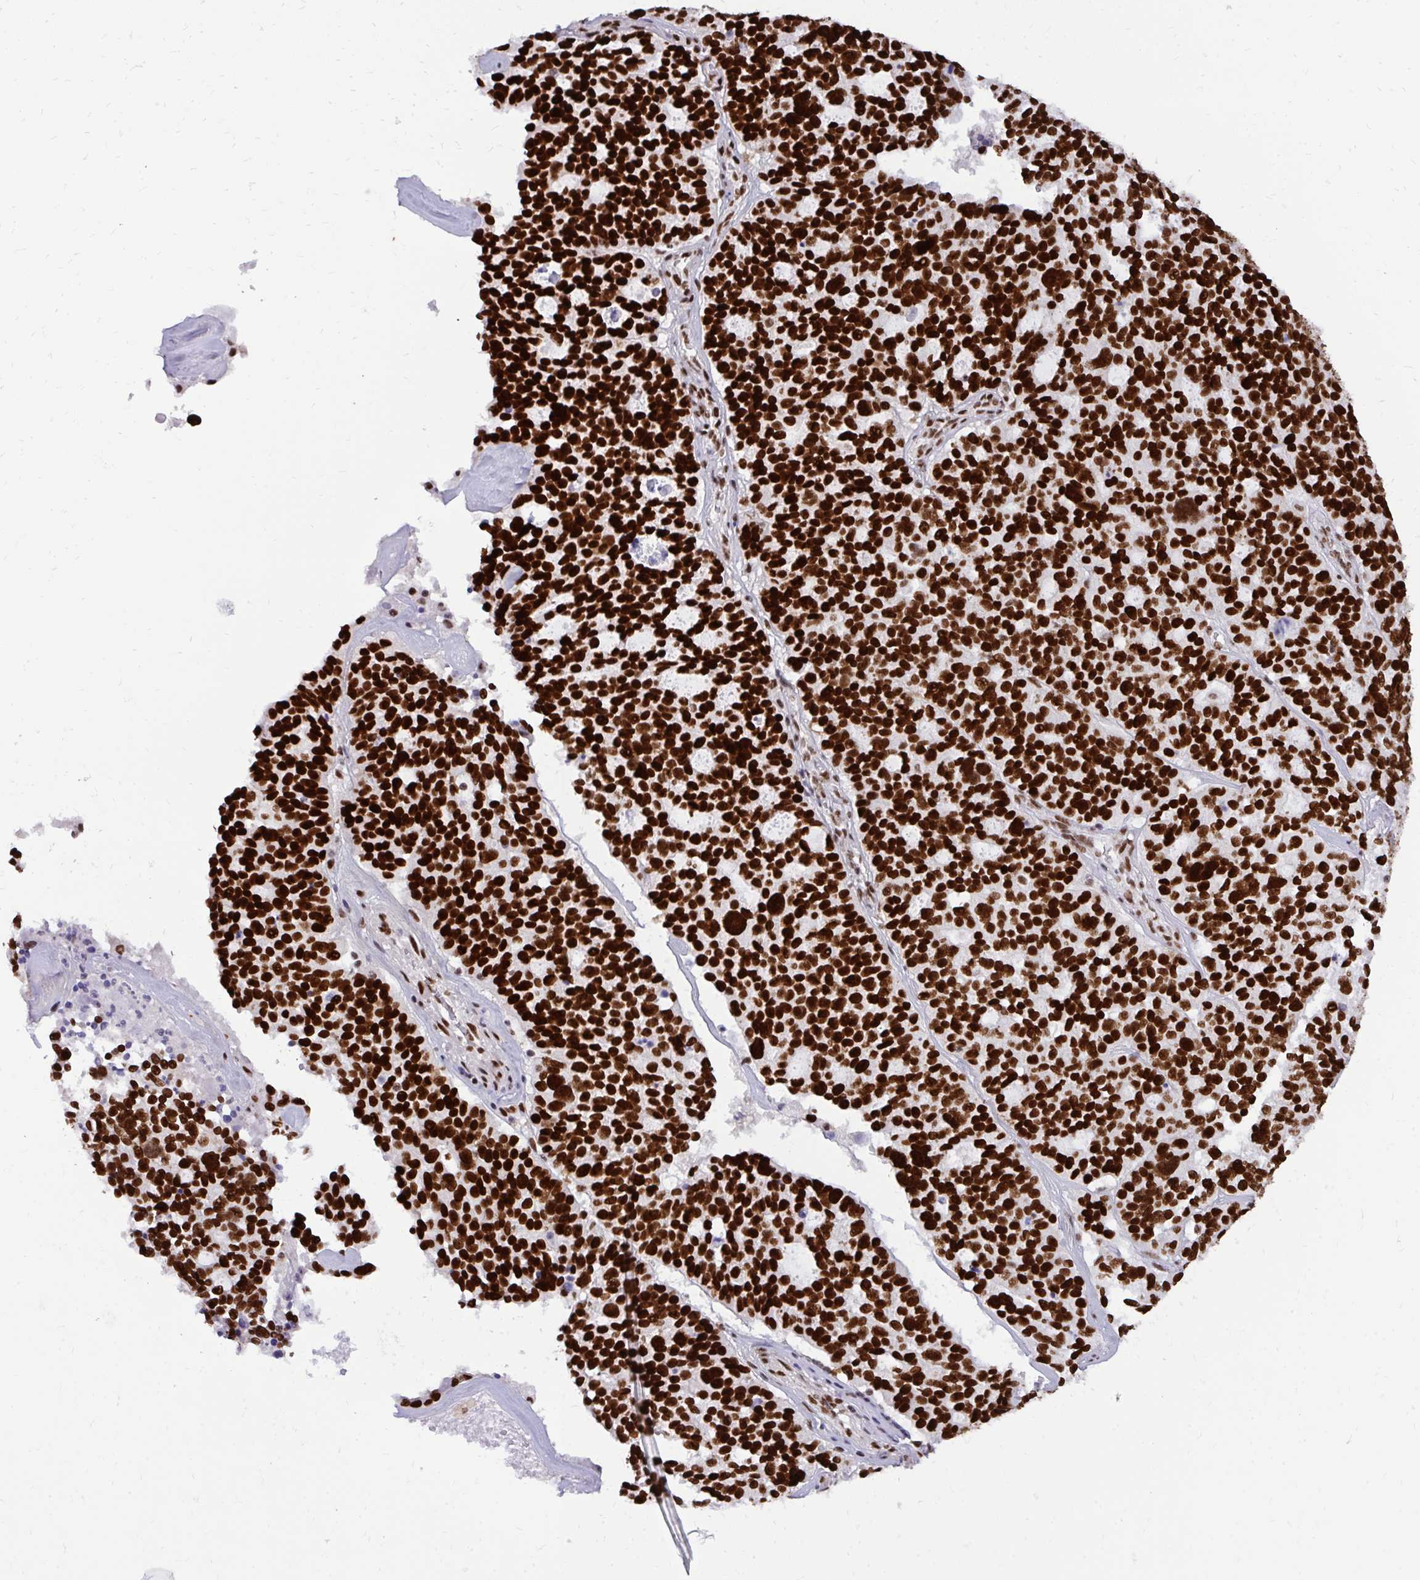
{"staining": {"intensity": "strong", "quantity": ">75%", "location": "nuclear"}, "tissue": "ovarian cancer", "cell_type": "Tumor cells", "image_type": "cancer", "snomed": [{"axis": "morphology", "description": "Cystadenocarcinoma, serous, NOS"}, {"axis": "topography", "description": "Ovary"}], "caption": "Human ovarian cancer stained with a protein marker exhibits strong staining in tumor cells.", "gene": "CDYL", "patient": {"sex": "female", "age": 59}}